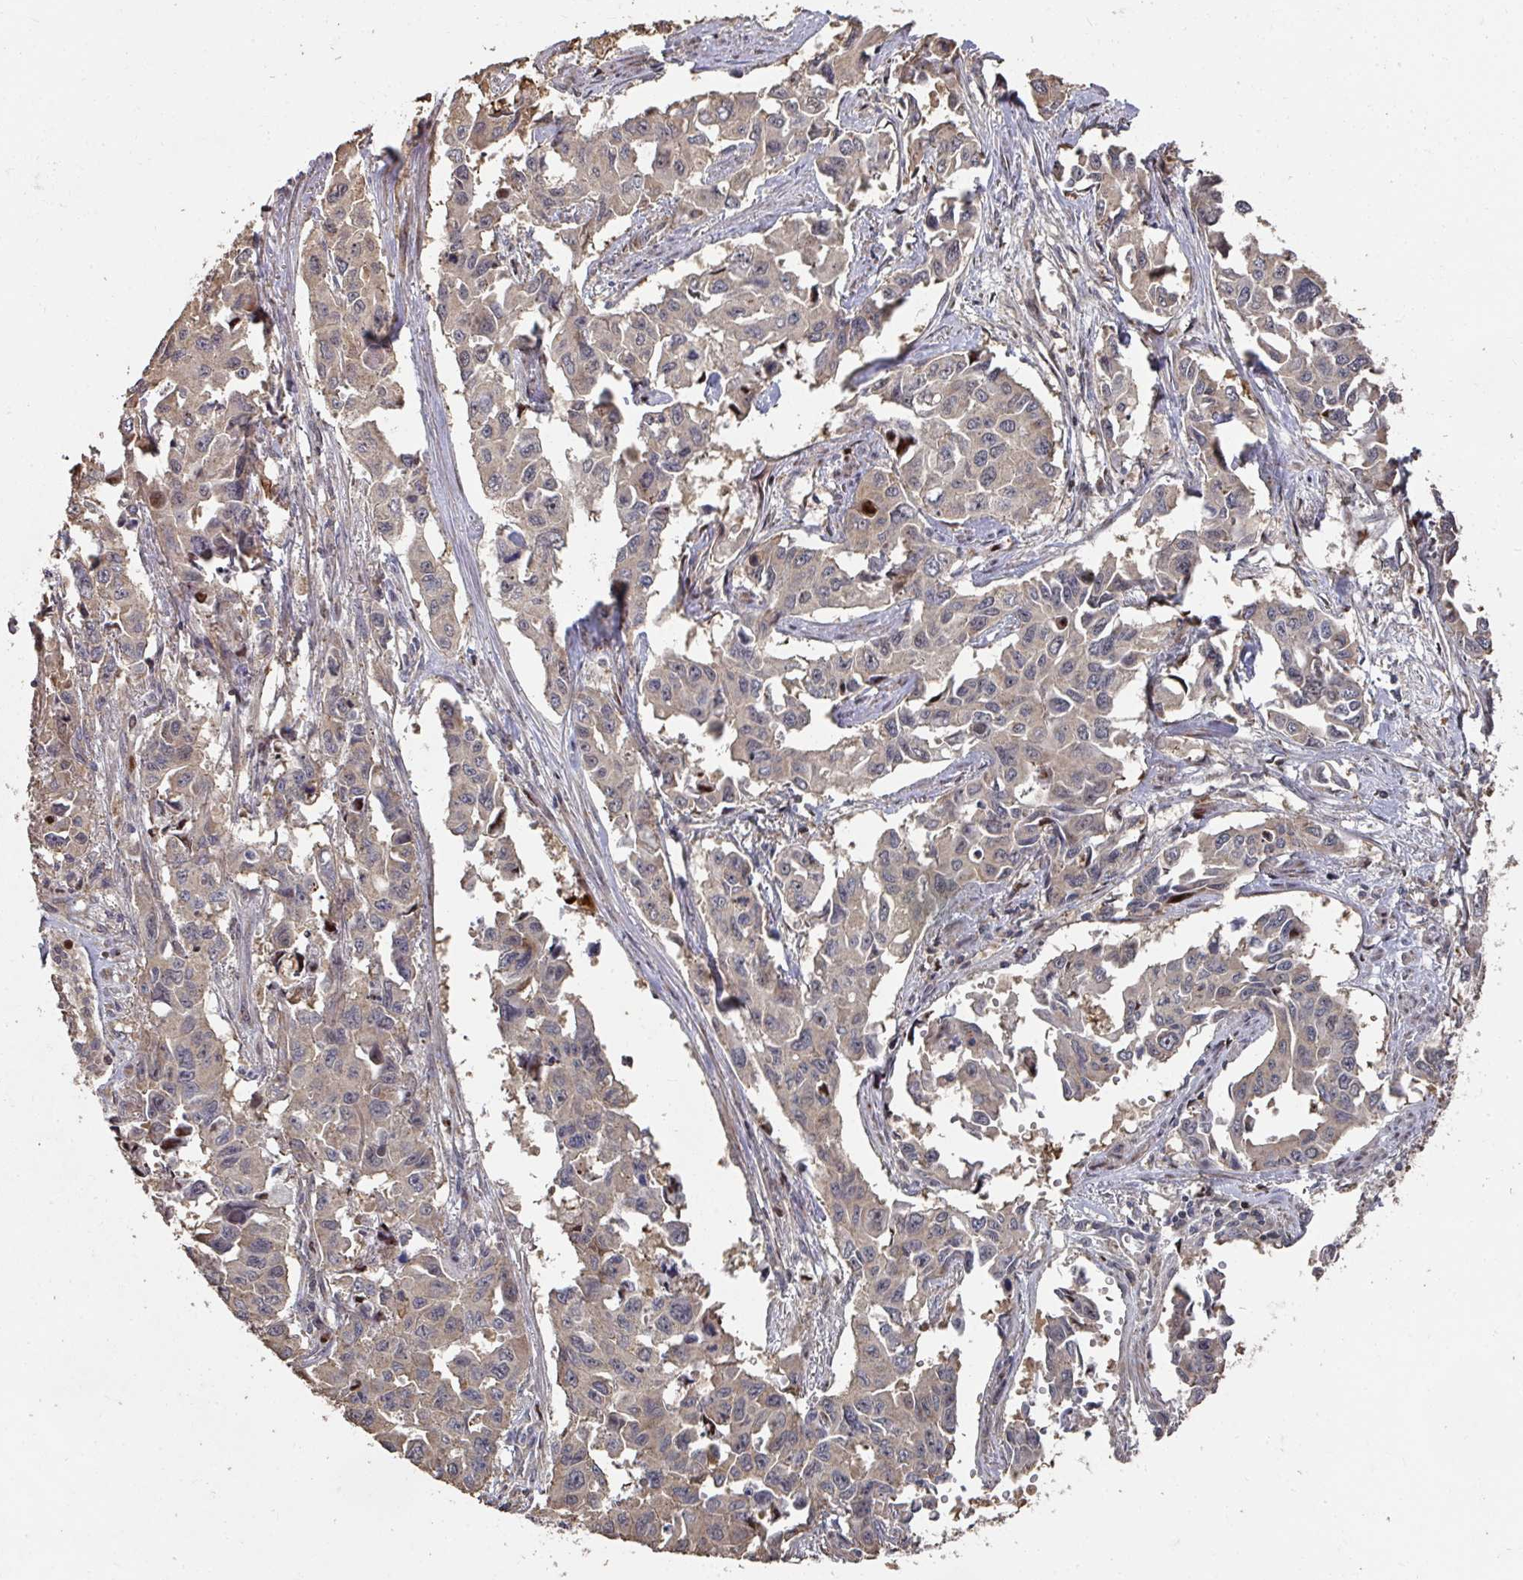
{"staining": {"intensity": "weak", "quantity": "<25%", "location": "cytoplasmic/membranous"}, "tissue": "lung cancer", "cell_type": "Tumor cells", "image_type": "cancer", "snomed": [{"axis": "morphology", "description": "Adenocarcinoma, NOS"}, {"axis": "topography", "description": "Lung"}], "caption": "Tumor cells are negative for brown protein staining in lung cancer. (Stains: DAB (3,3'-diaminobenzidine) immunohistochemistry (IHC) with hematoxylin counter stain, Microscopy: brightfield microscopy at high magnification).", "gene": "CA7", "patient": {"sex": "male", "age": 64}}